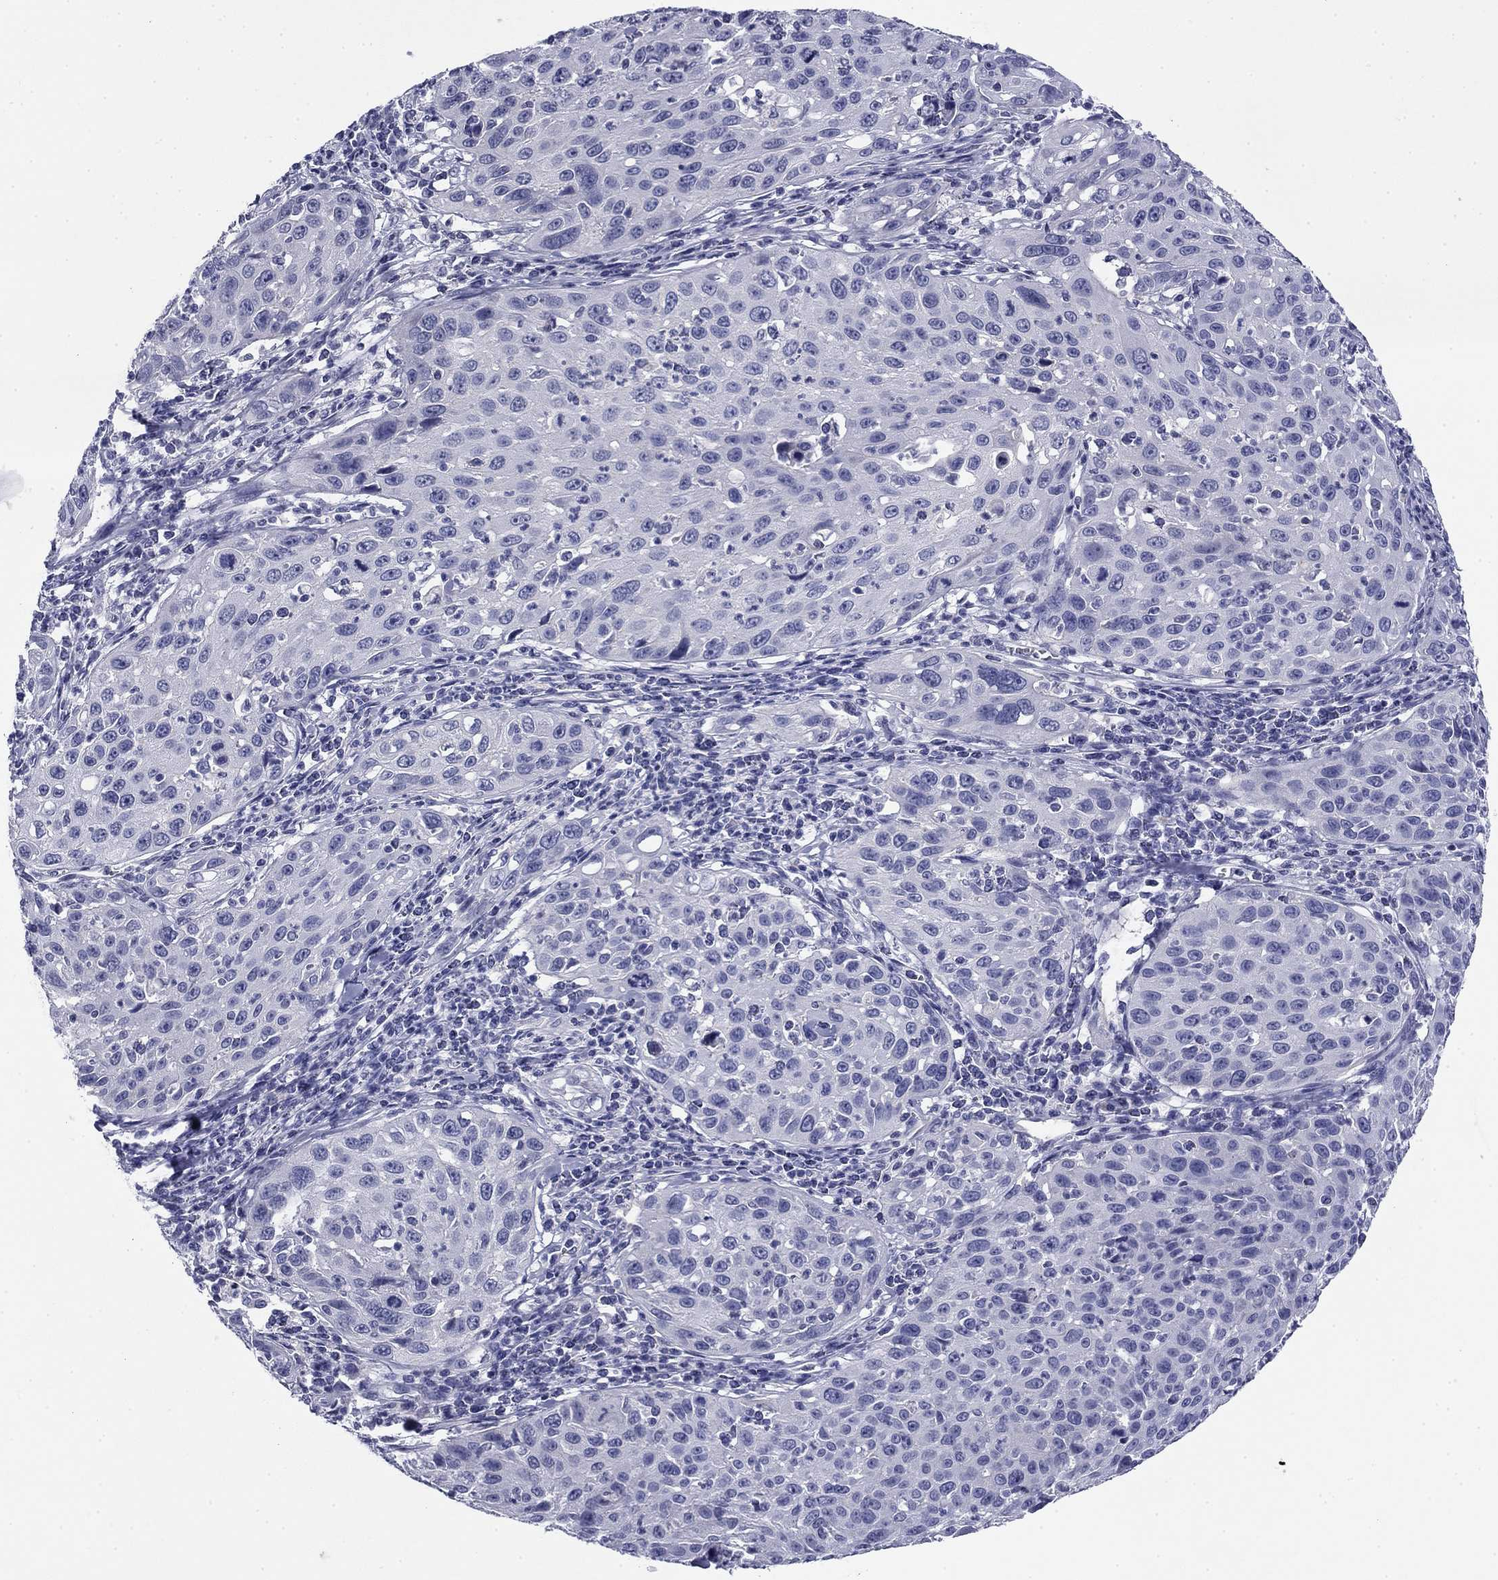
{"staining": {"intensity": "negative", "quantity": "none", "location": "none"}, "tissue": "cervical cancer", "cell_type": "Tumor cells", "image_type": "cancer", "snomed": [{"axis": "morphology", "description": "Squamous cell carcinoma, NOS"}, {"axis": "topography", "description": "Cervix"}], "caption": "Tumor cells are negative for protein expression in human squamous cell carcinoma (cervical). (DAB (3,3'-diaminobenzidine) immunohistochemistry with hematoxylin counter stain).", "gene": "ABCC2", "patient": {"sex": "female", "age": 26}}